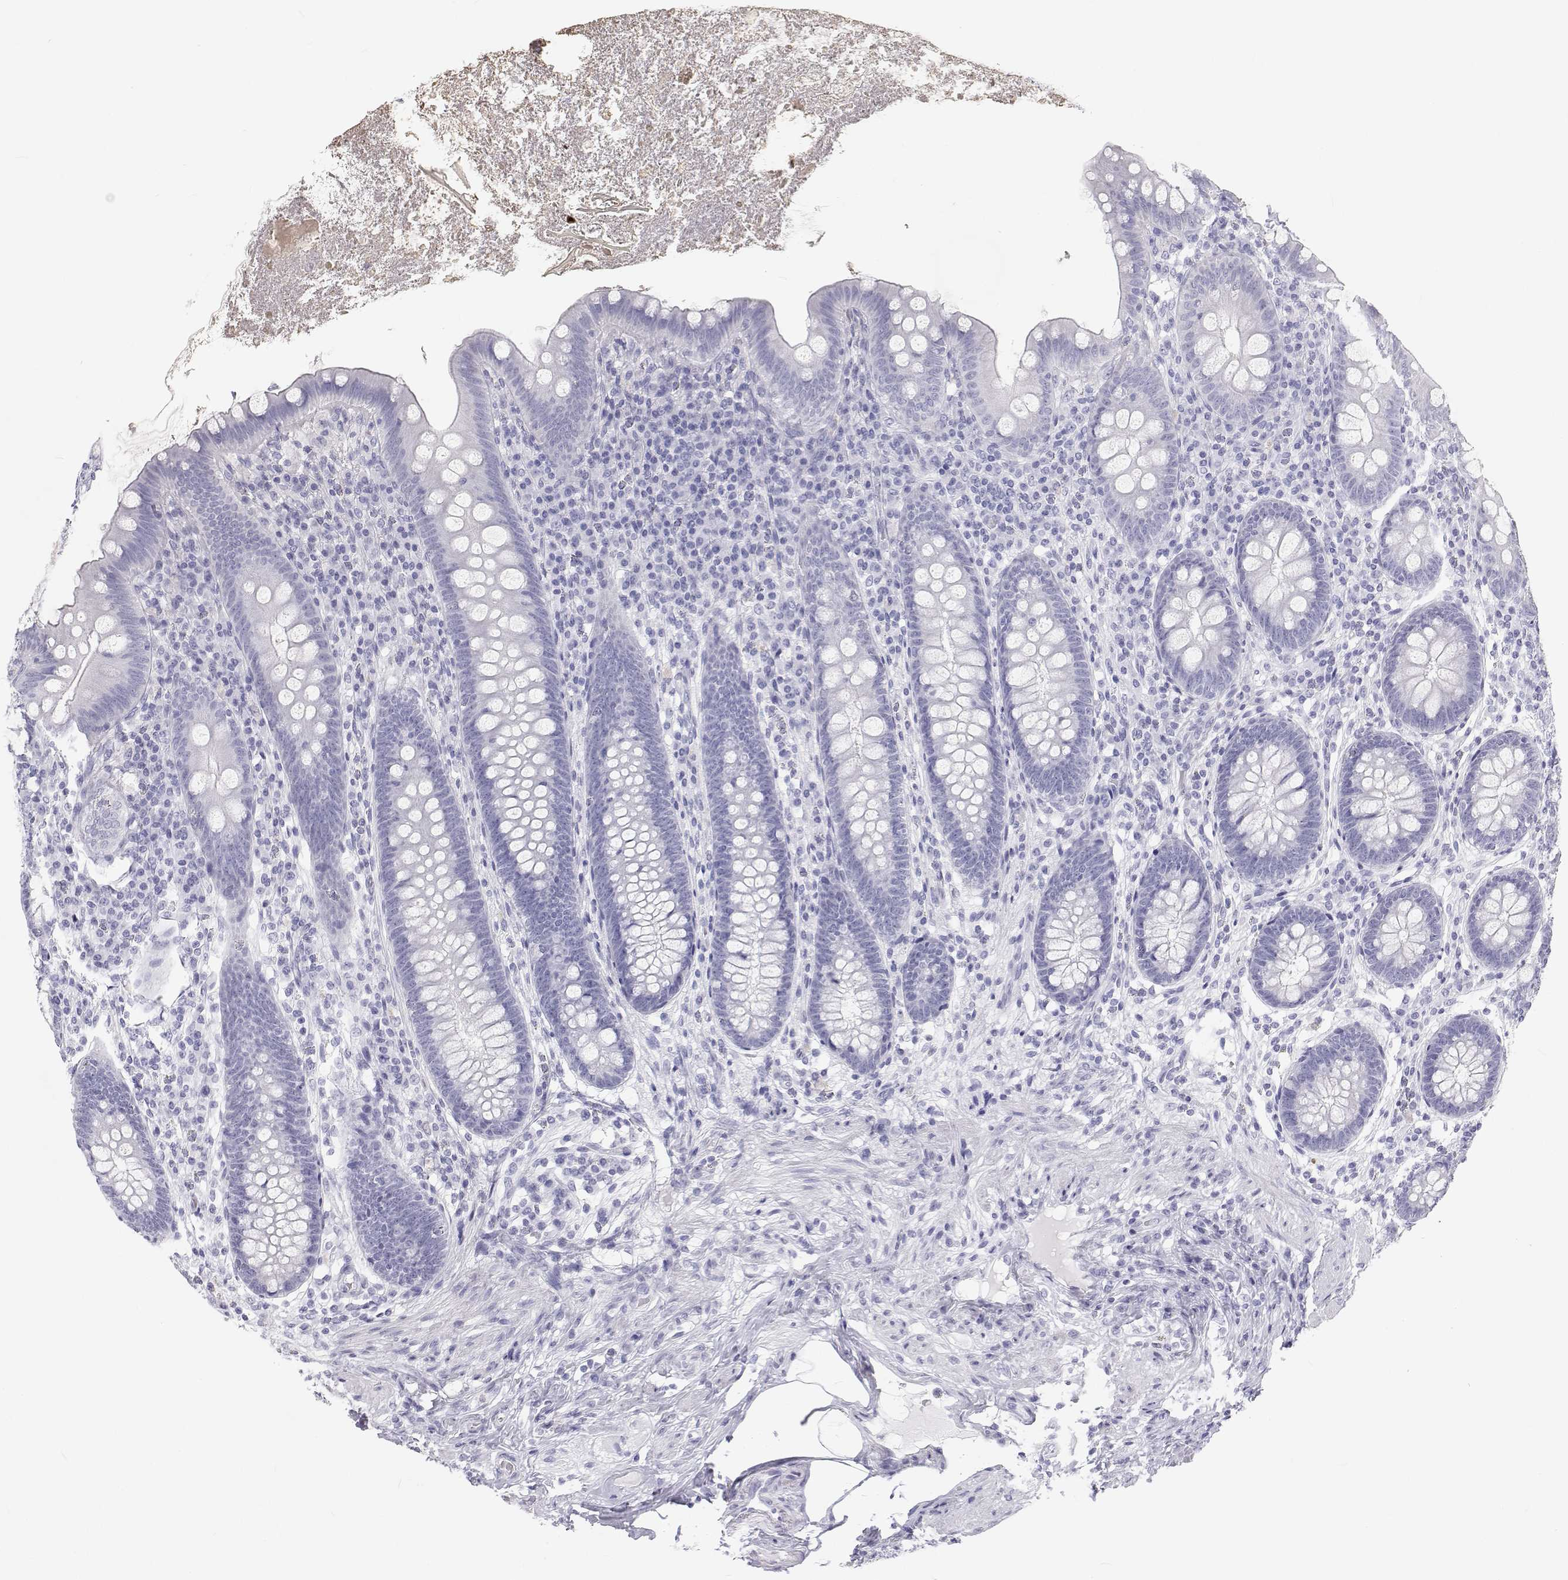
{"staining": {"intensity": "negative", "quantity": "none", "location": "none"}, "tissue": "appendix", "cell_type": "Glandular cells", "image_type": "normal", "snomed": [{"axis": "morphology", "description": "Normal tissue, NOS"}, {"axis": "topography", "description": "Appendix"}], "caption": "Glandular cells are negative for brown protein staining in benign appendix. The staining is performed using DAB (3,3'-diaminobenzidine) brown chromogen with nuclei counter-stained in using hematoxylin.", "gene": "SFTPB", "patient": {"sex": "male", "age": 71}}